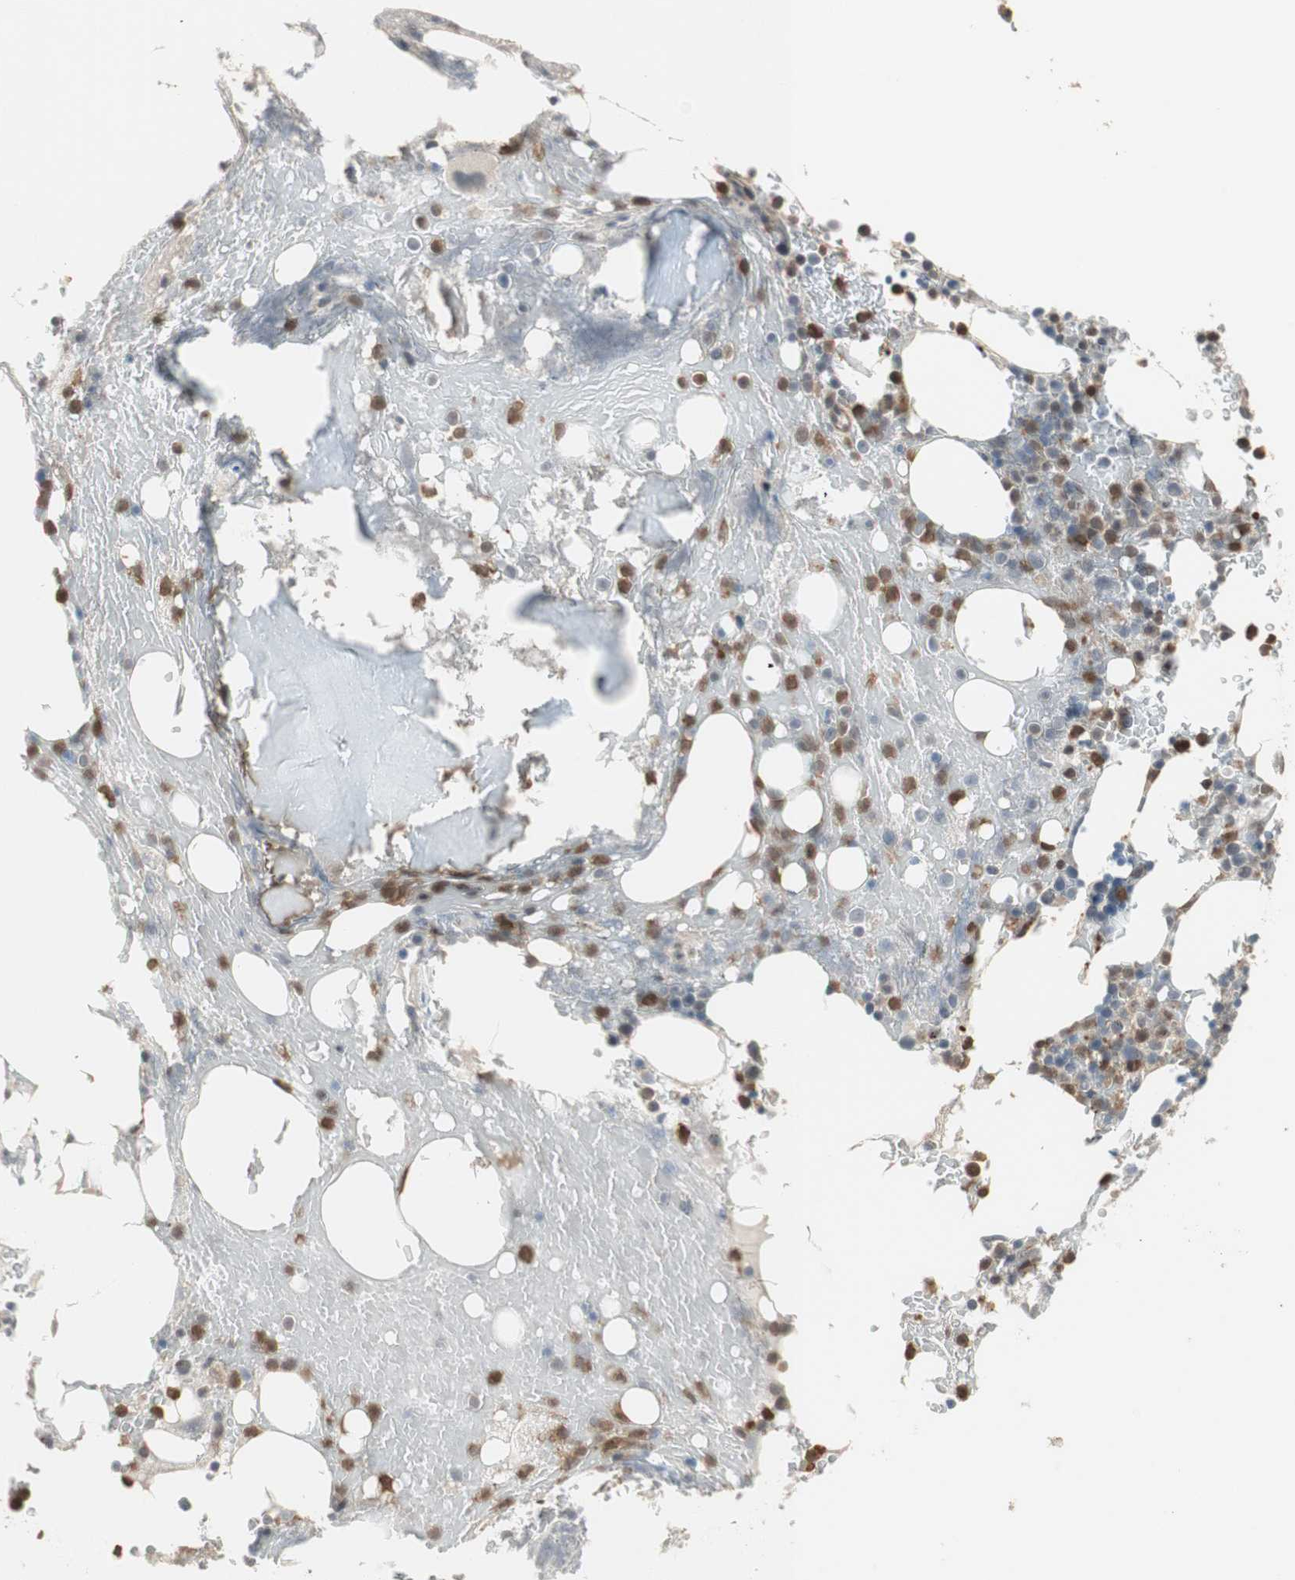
{"staining": {"intensity": "moderate", "quantity": "25%-75%", "location": "nuclear"}, "tissue": "bone marrow", "cell_type": "Hematopoietic cells", "image_type": "normal", "snomed": [{"axis": "morphology", "description": "Normal tissue, NOS"}, {"axis": "topography", "description": "Bone marrow"}], "caption": "A high-resolution image shows IHC staining of normal bone marrow, which shows moderate nuclear staining in approximately 25%-75% of hematopoietic cells.", "gene": "SNX4", "patient": {"sex": "female", "age": 66}}